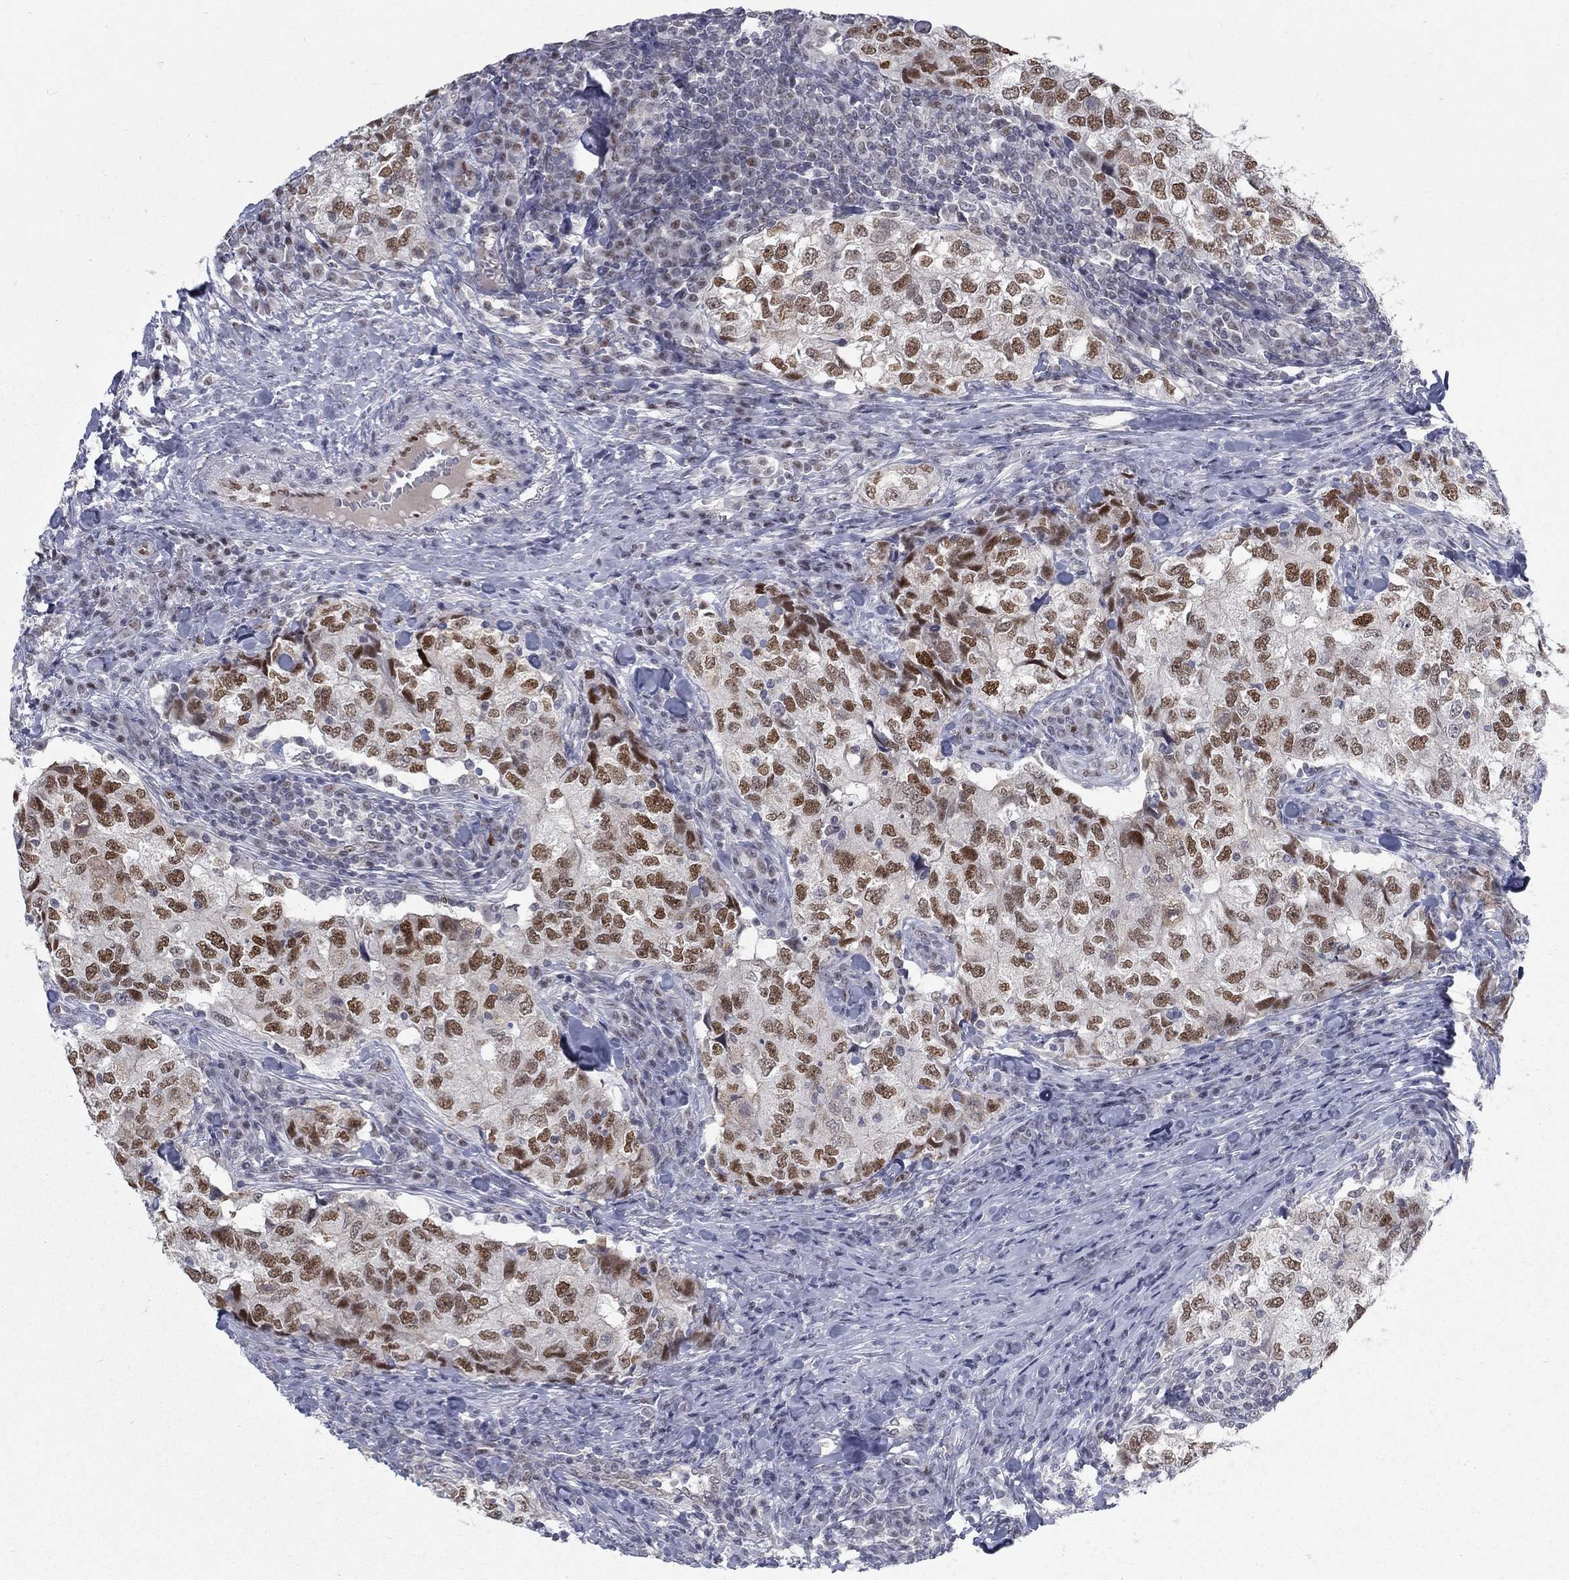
{"staining": {"intensity": "strong", "quantity": ">75%", "location": "nuclear"}, "tissue": "breast cancer", "cell_type": "Tumor cells", "image_type": "cancer", "snomed": [{"axis": "morphology", "description": "Duct carcinoma"}, {"axis": "topography", "description": "Breast"}], "caption": "Protein staining of breast cancer (infiltrating ductal carcinoma) tissue demonstrates strong nuclear positivity in approximately >75% of tumor cells.", "gene": "GCFC2", "patient": {"sex": "female", "age": 30}}